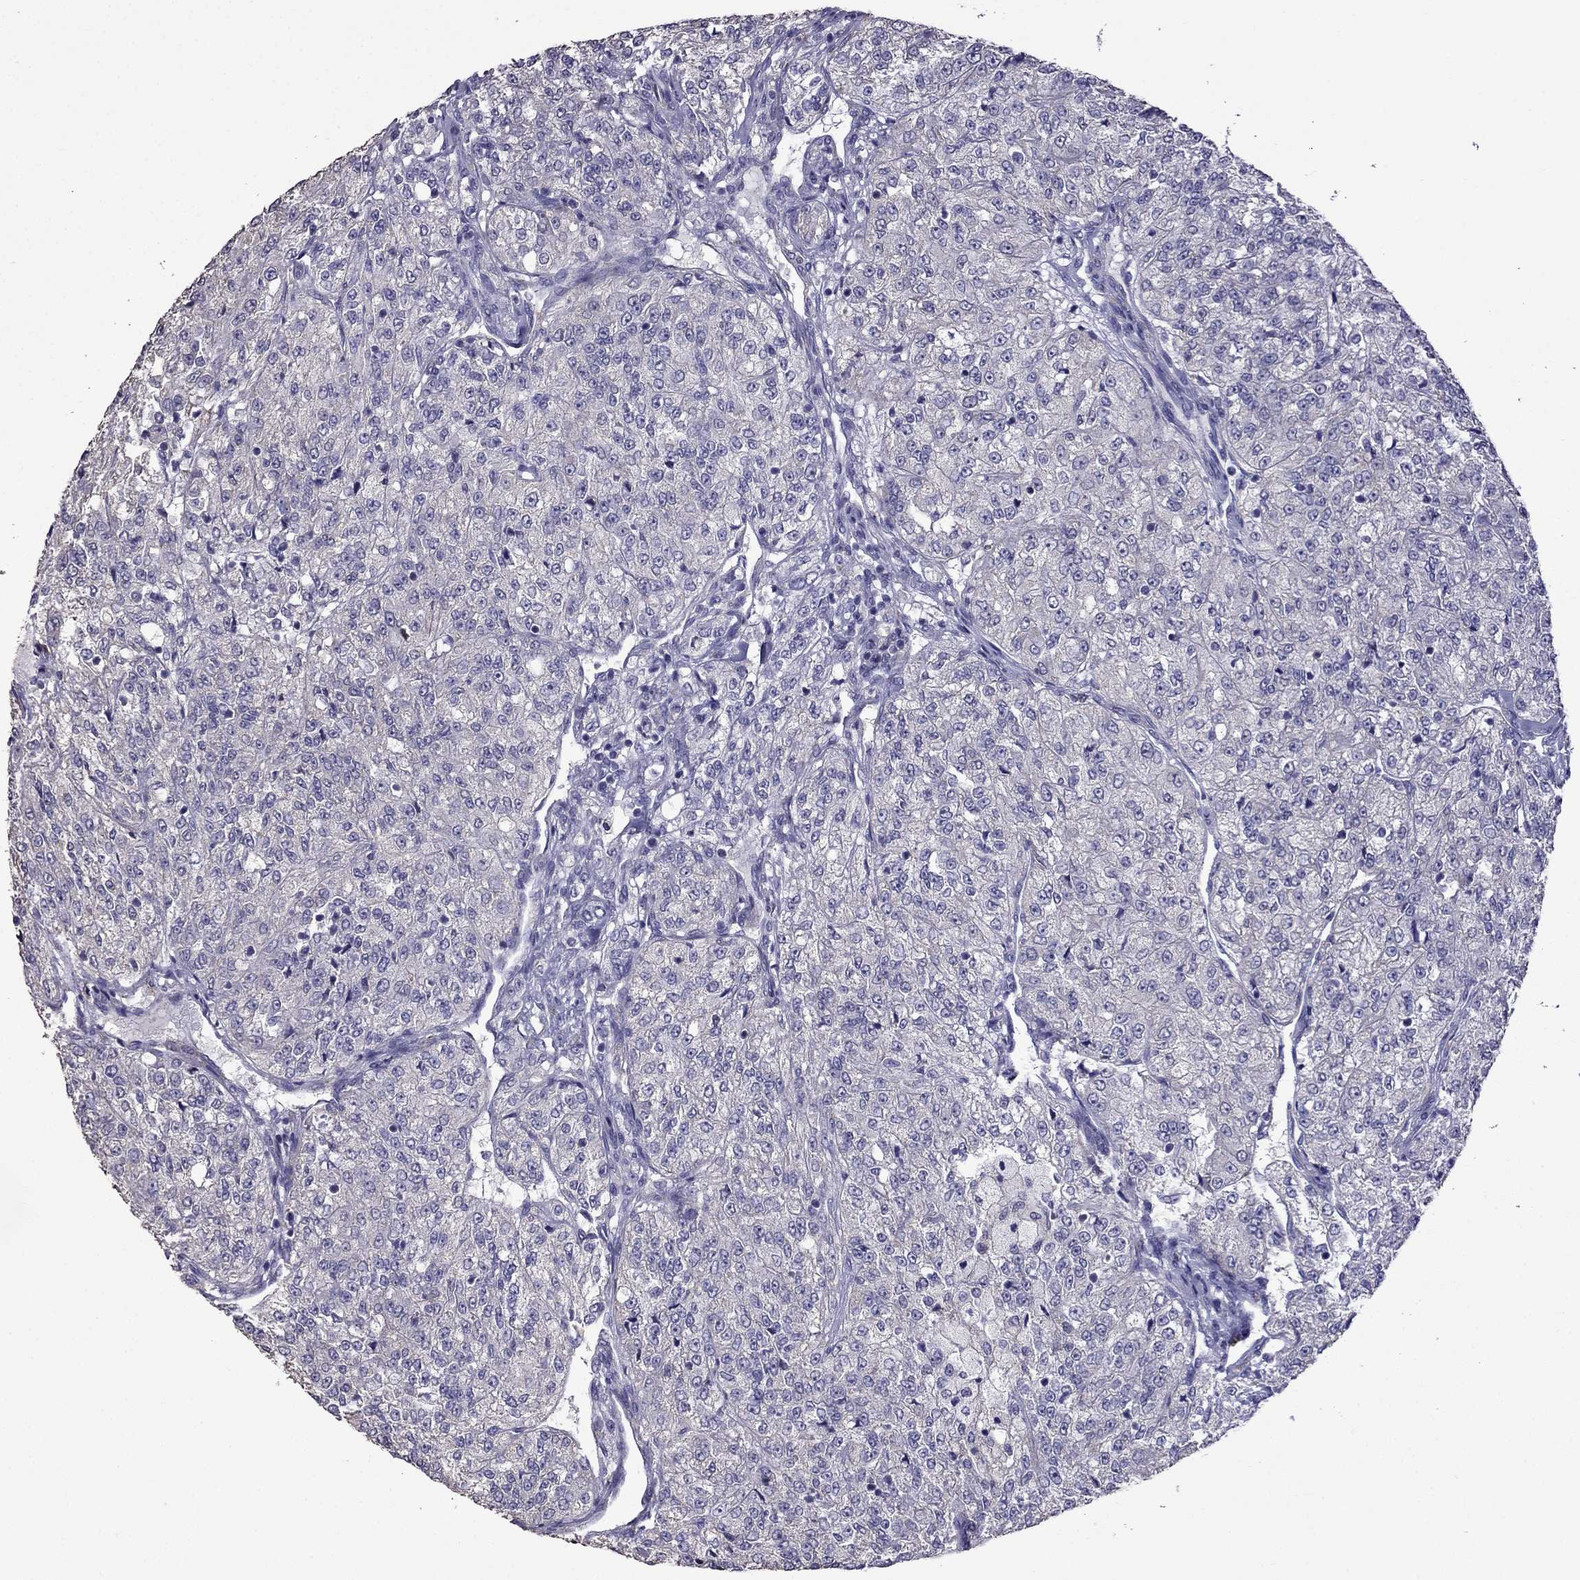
{"staining": {"intensity": "negative", "quantity": "none", "location": "none"}, "tissue": "renal cancer", "cell_type": "Tumor cells", "image_type": "cancer", "snomed": [{"axis": "morphology", "description": "Adenocarcinoma, NOS"}, {"axis": "topography", "description": "Kidney"}], "caption": "The photomicrograph reveals no significant expression in tumor cells of renal cancer (adenocarcinoma).", "gene": "AK5", "patient": {"sex": "female", "age": 63}}